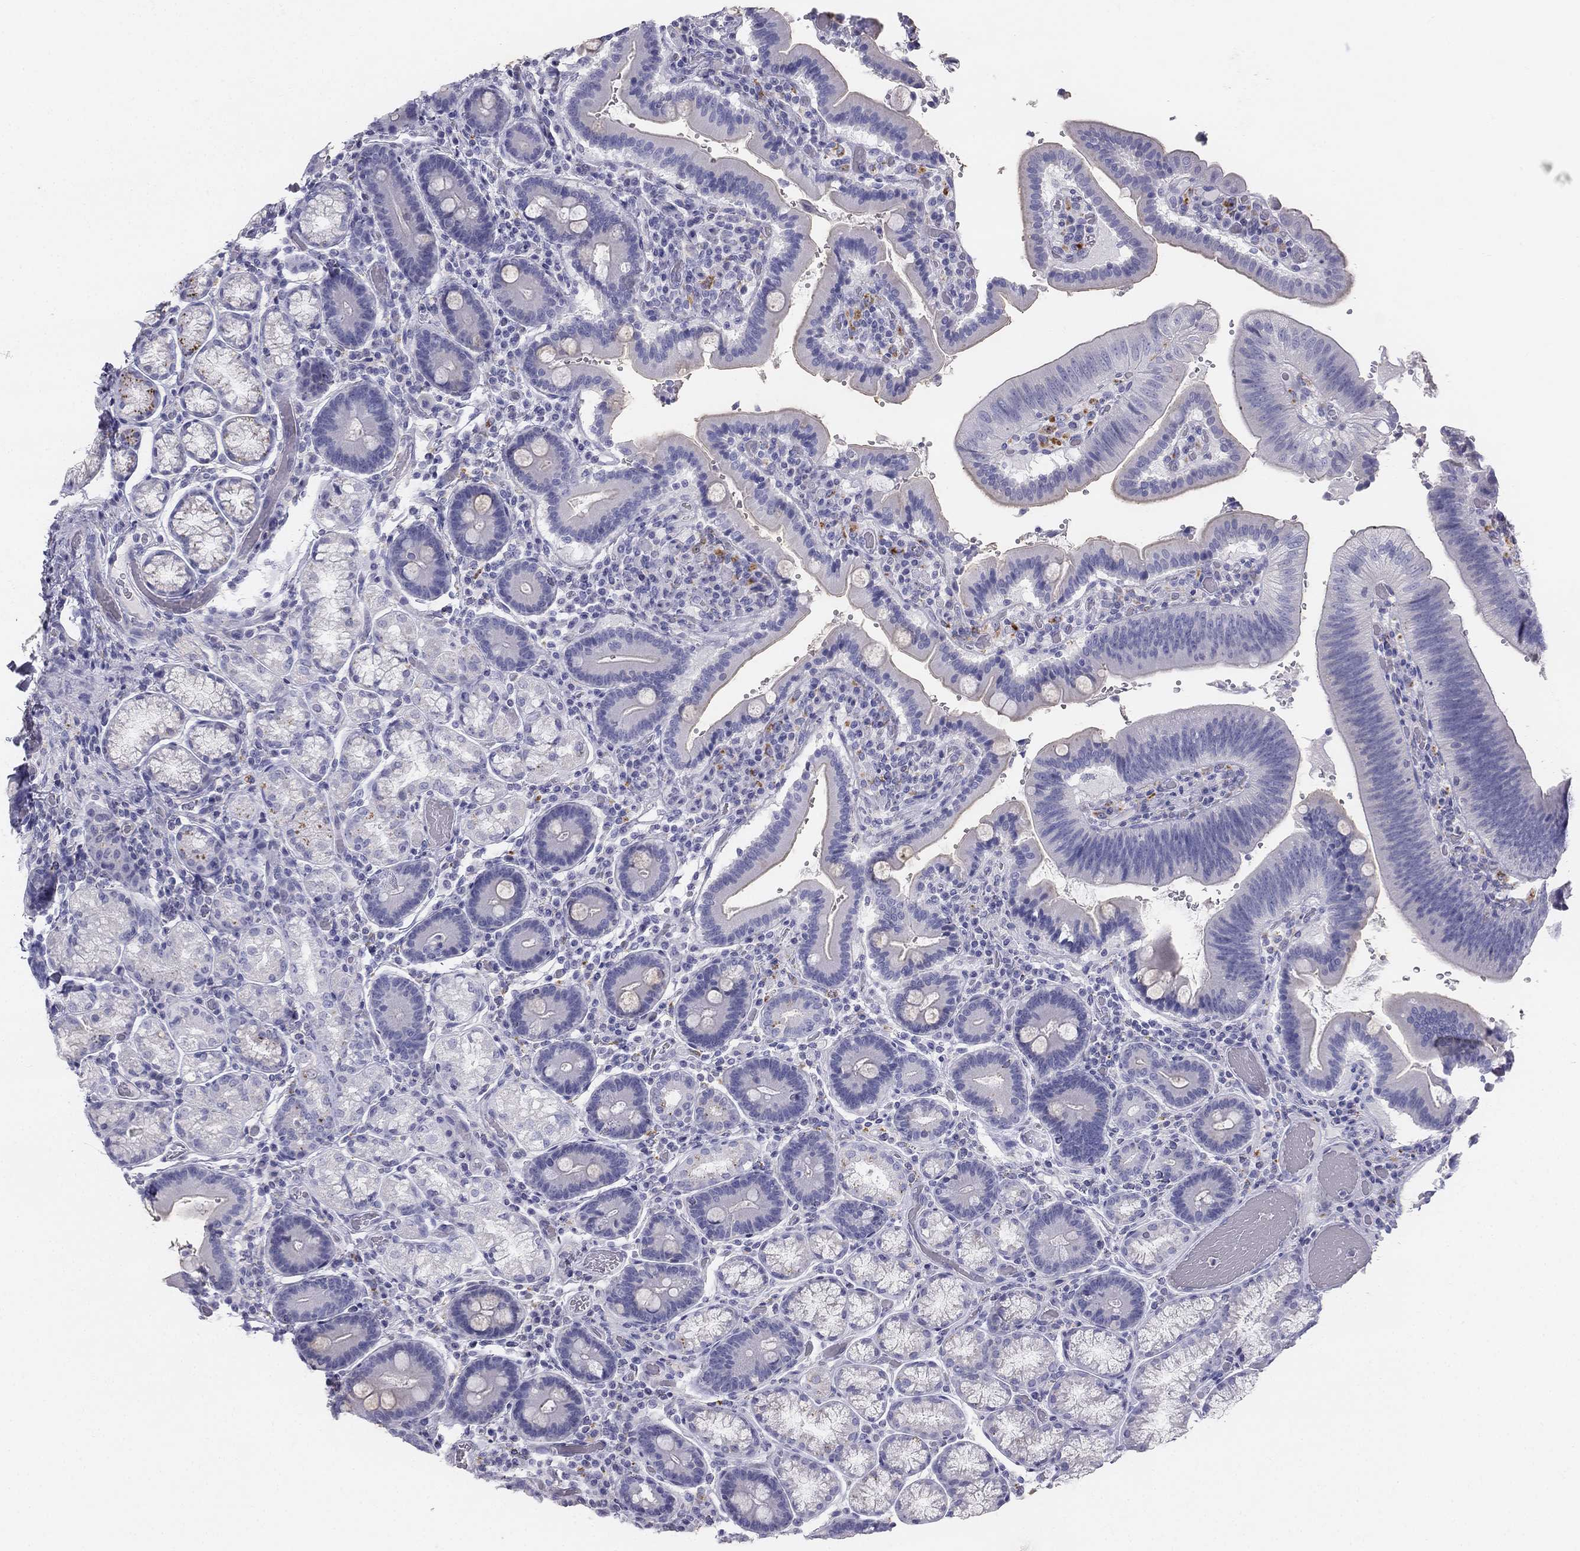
{"staining": {"intensity": "negative", "quantity": "none", "location": "none"}, "tissue": "duodenum", "cell_type": "Glandular cells", "image_type": "normal", "snomed": [{"axis": "morphology", "description": "Normal tissue, NOS"}, {"axis": "topography", "description": "Duodenum"}], "caption": "Immunohistochemistry image of unremarkable duodenum: duodenum stained with DAB shows no significant protein staining in glandular cells. (Stains: DAB immunohistochemistry (IHC) with hematoxylin counter stain, Microscopy: brightfield microscopy at high magnification).", "gene": "ALOXE3", "patient": {"sex": "female", "age": 62}}